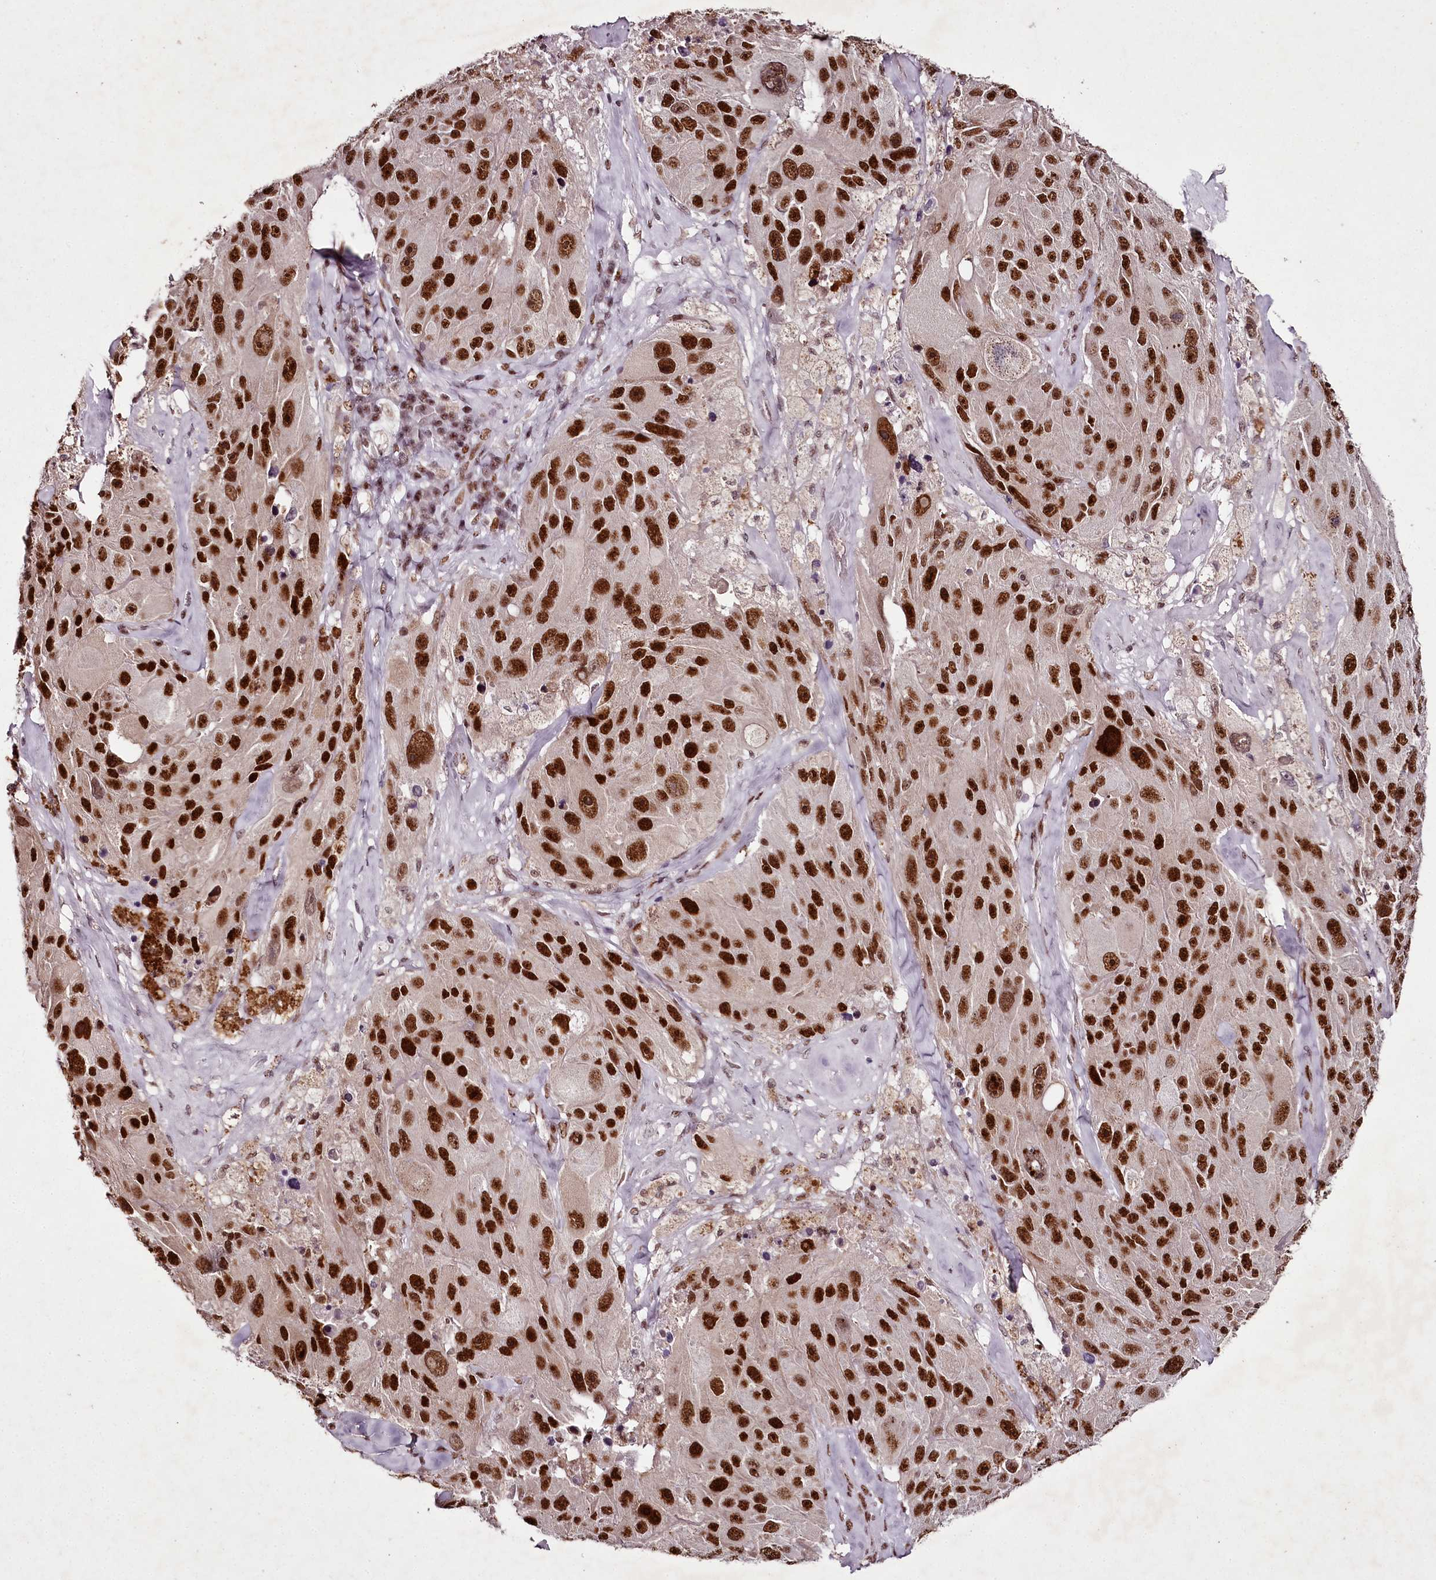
{"staining": {"intensity": "strong", "quantity": ">75%", "location": "nuclear"}, "tissue": "melanoma", "cell_type": "Tumor cells", "image_type": "cancer", "snomed": [{"axis": "morphology", "description": "Malignant melanoma, Metastatic site"}, {"axis": "topography", "description": "Lymph node"}], "caption": "This histopathology image exhibits IHC staining of human melanoma, with high strong nuclear staining in approximately >75% of tumor cells.", "gene": "PSPC1", "patient": {"sex": "male", "age": 62}}